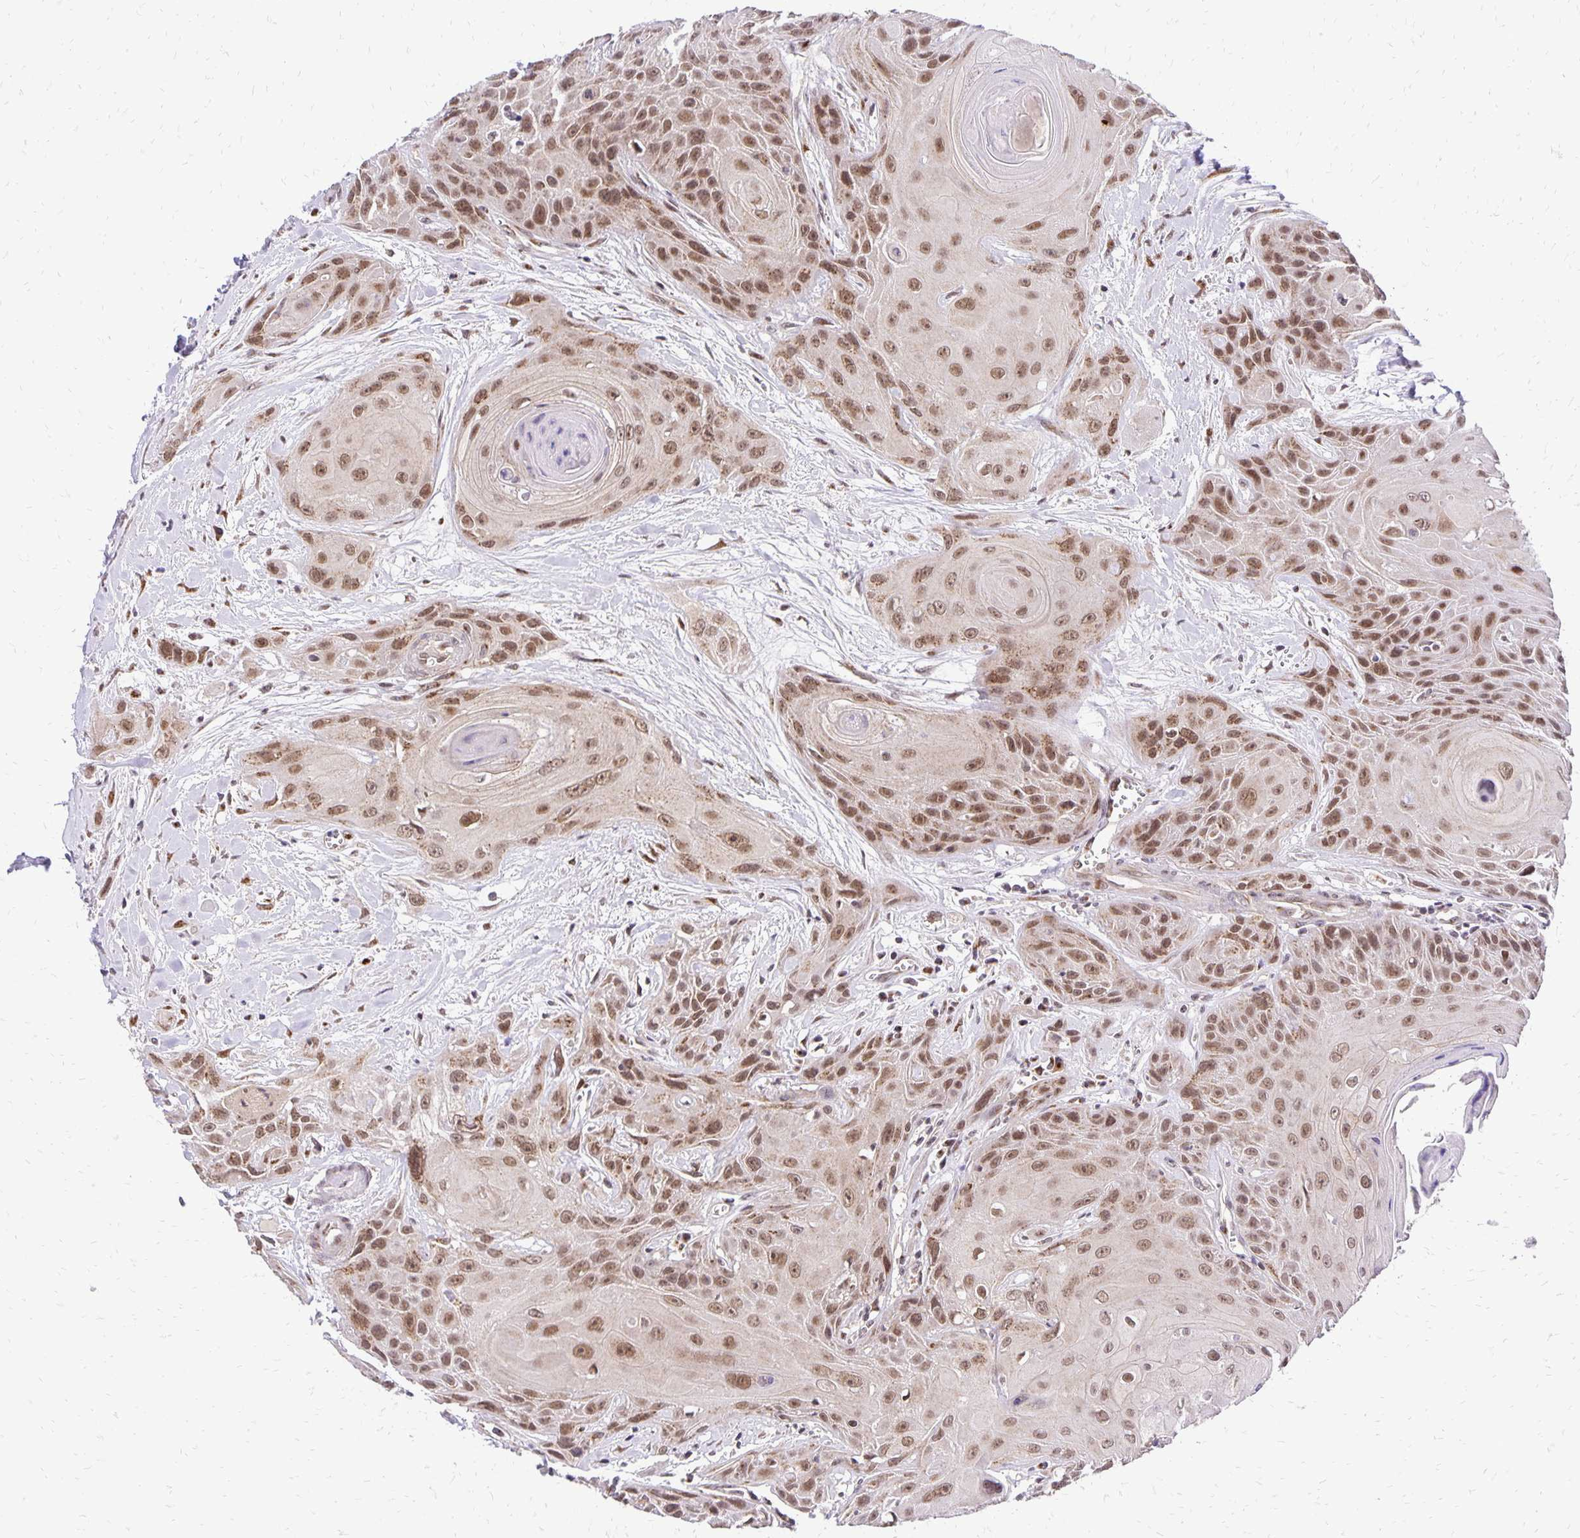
{"staining": {"intensity": "moderate", "quantity": ">75%", "location": "nuclear"}, "tissue": "head and neck cancer", "cell_type": "Tumor cells", "image_type": "cancer", "snomed": [{"axis": "morphology", "description": "Squamous cell carcinoma, NOS"}, {"axis": "topography", "description": "Head-Neck"}], "caption": "Squamous cell carcinoma (head and neck) stained with a protein marker reveals moderate staining in tumor cells.", "gene": "GOLGA5", "patient": {"sex": "female", "age": 73}}